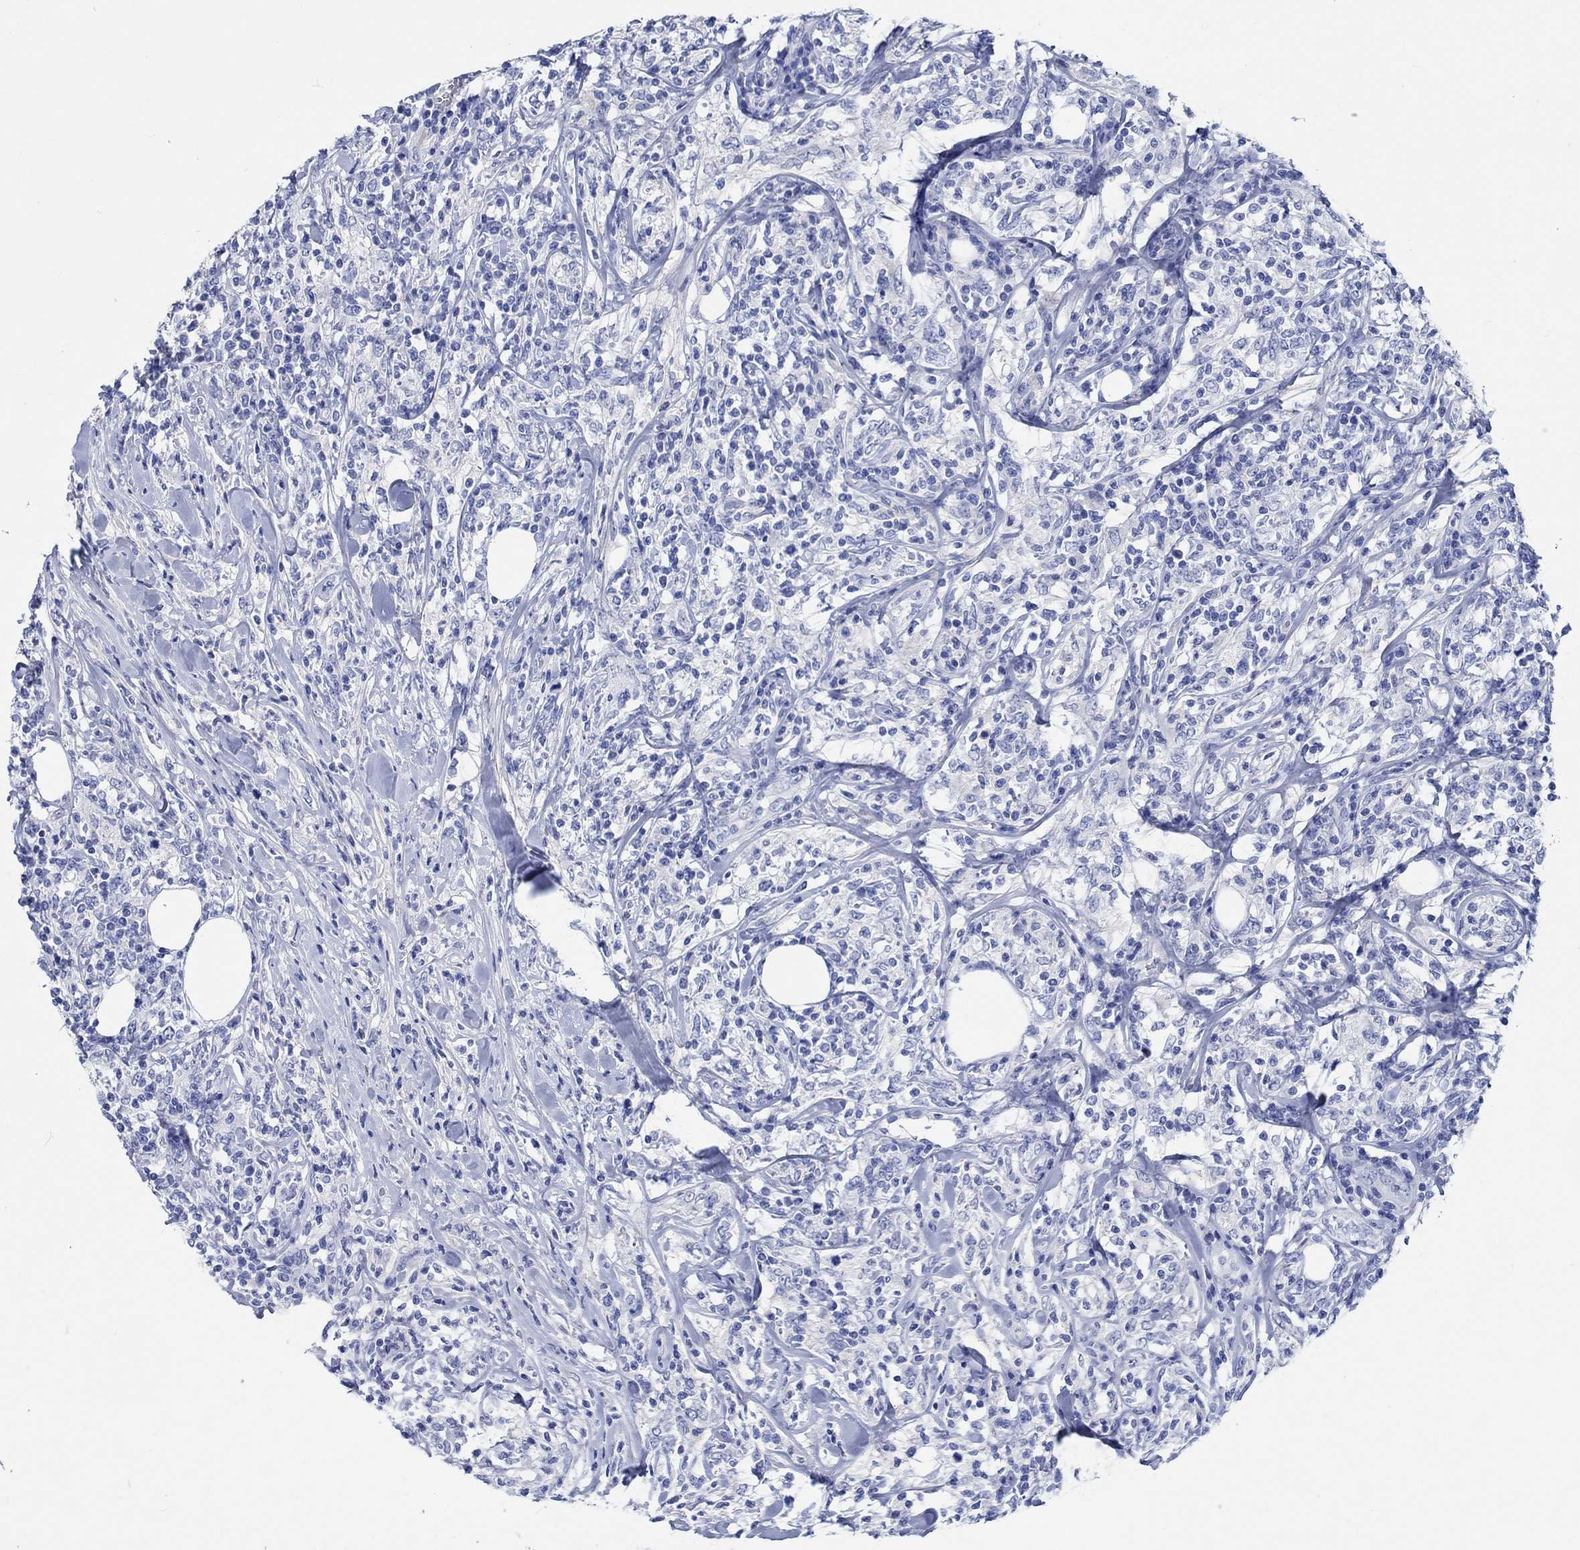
{"staining": {"intensity": "negative", "quantity": "none", "location": "none"}, "tissue": "lymphoma", "cell_type": "Tumor cells", "image_type": "cancer", "snomed": [{"axis": "morphology", "description": "Malignant lymphoma, non-Hodgkin's type, High grade"}, {"axis": "topography", "description": "Lymph node"}], "caption": "DAB immunohistochemical staining of human lymphoma shows no significant positivity in tumor cells.", "gene": "SHISA4", "patient": {"sex": "female", "age": 84}}